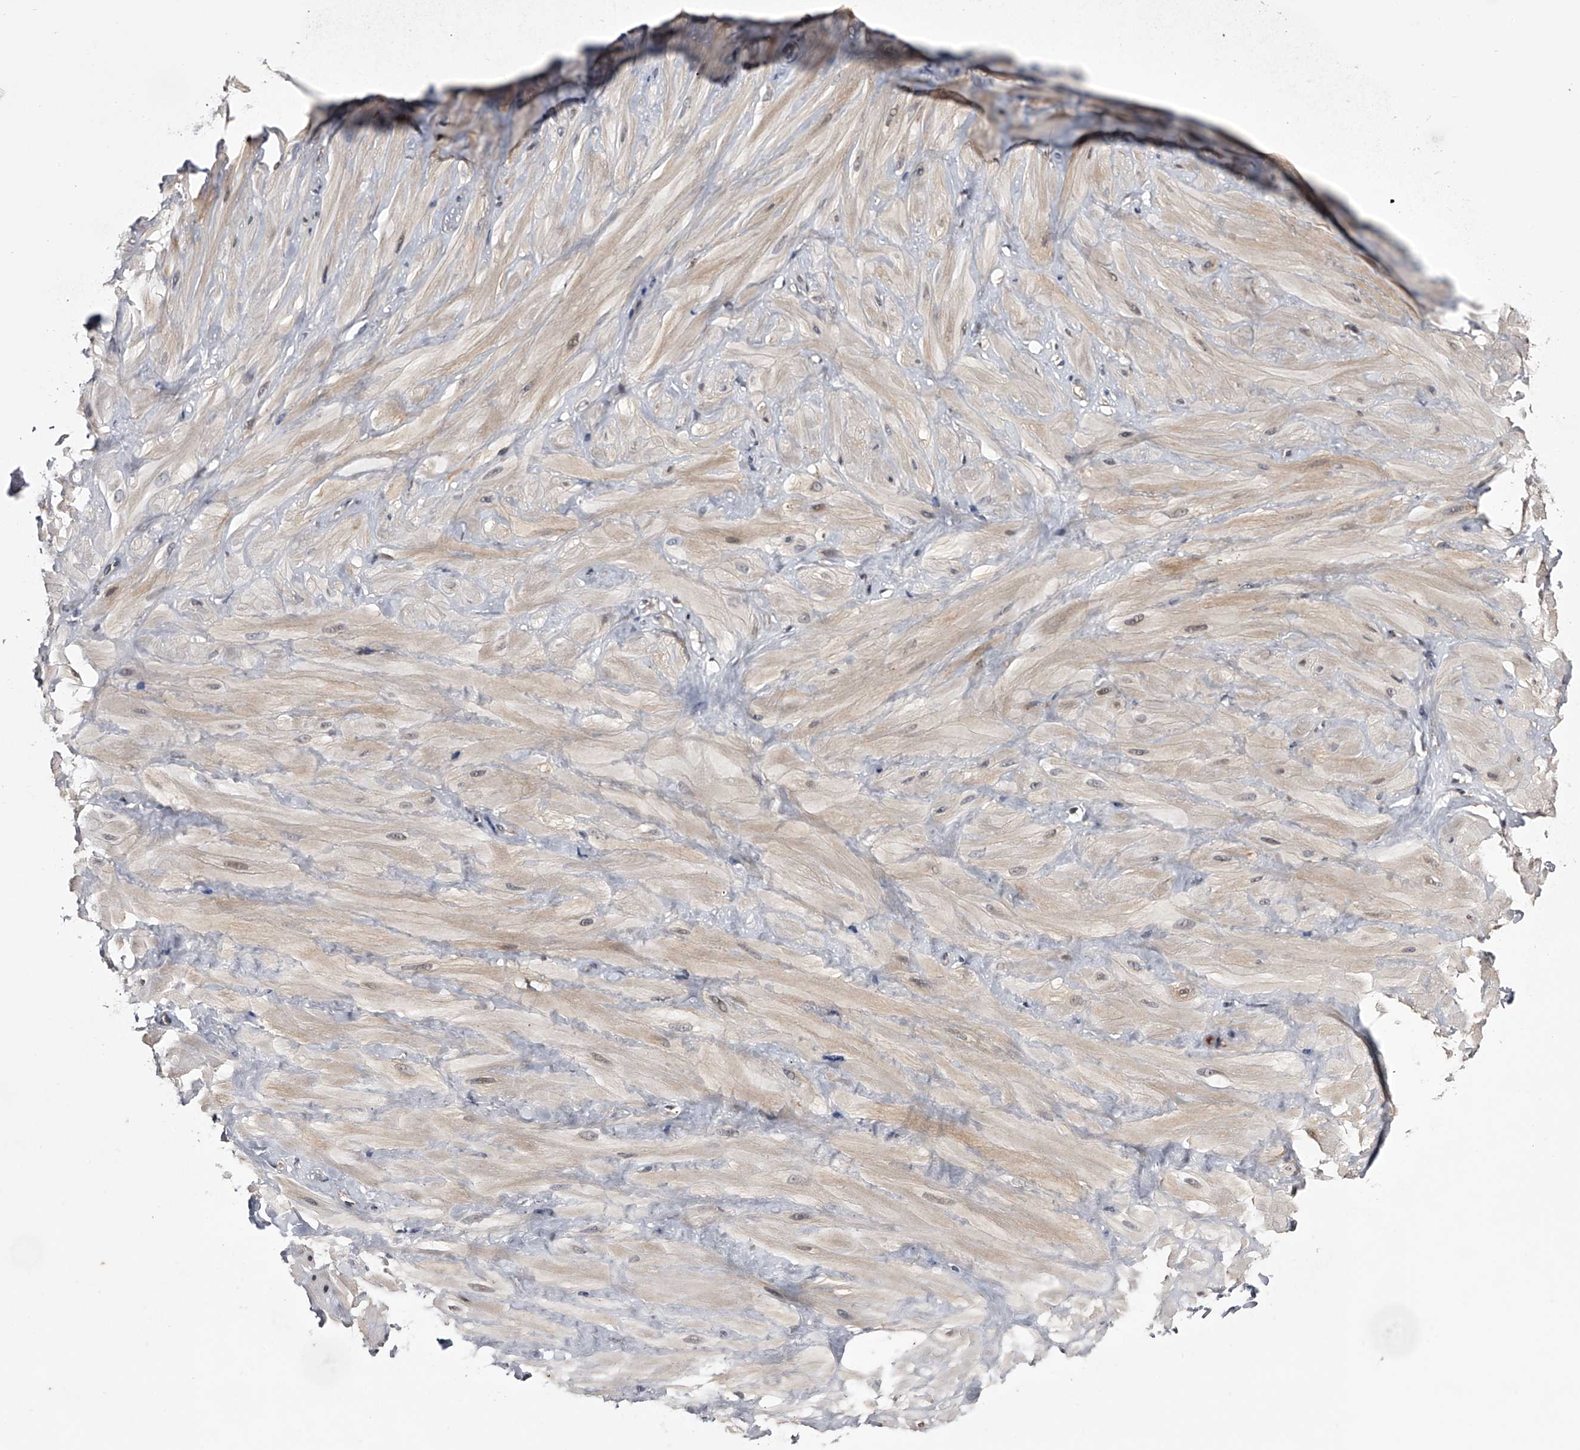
{"staining": {"intensity": "weak", "quantity": "25%-75%", "location": "cytoplasmic/membranous"}, "tissue": "adipose tissue", "cell_type": "Adipocytes", "image_type": "normal", "snomed": [{"axis": "morphology", "description": "Normal tissue, NOS"}, {"axis": "topography", "description": "Adipose tissue"}, {"axis": "topography", "description": "Vascular tissue"}, {"axis": "topography", "description": "Peripheral nerve tissue"}], "caption": "Protein staining reveals weak cytoplasmic/membranous positivity in approximately 25%-75% of adipocytes in benign adipose tissue. The staining is performed using DAB (3,3'-diaminobenzidine) brown chromogen to label protein expression. The nuclei are counter-stained blue using hematoxylin.", "gene": "PAN3", "patient": {"sex": "male", "age": 25}}